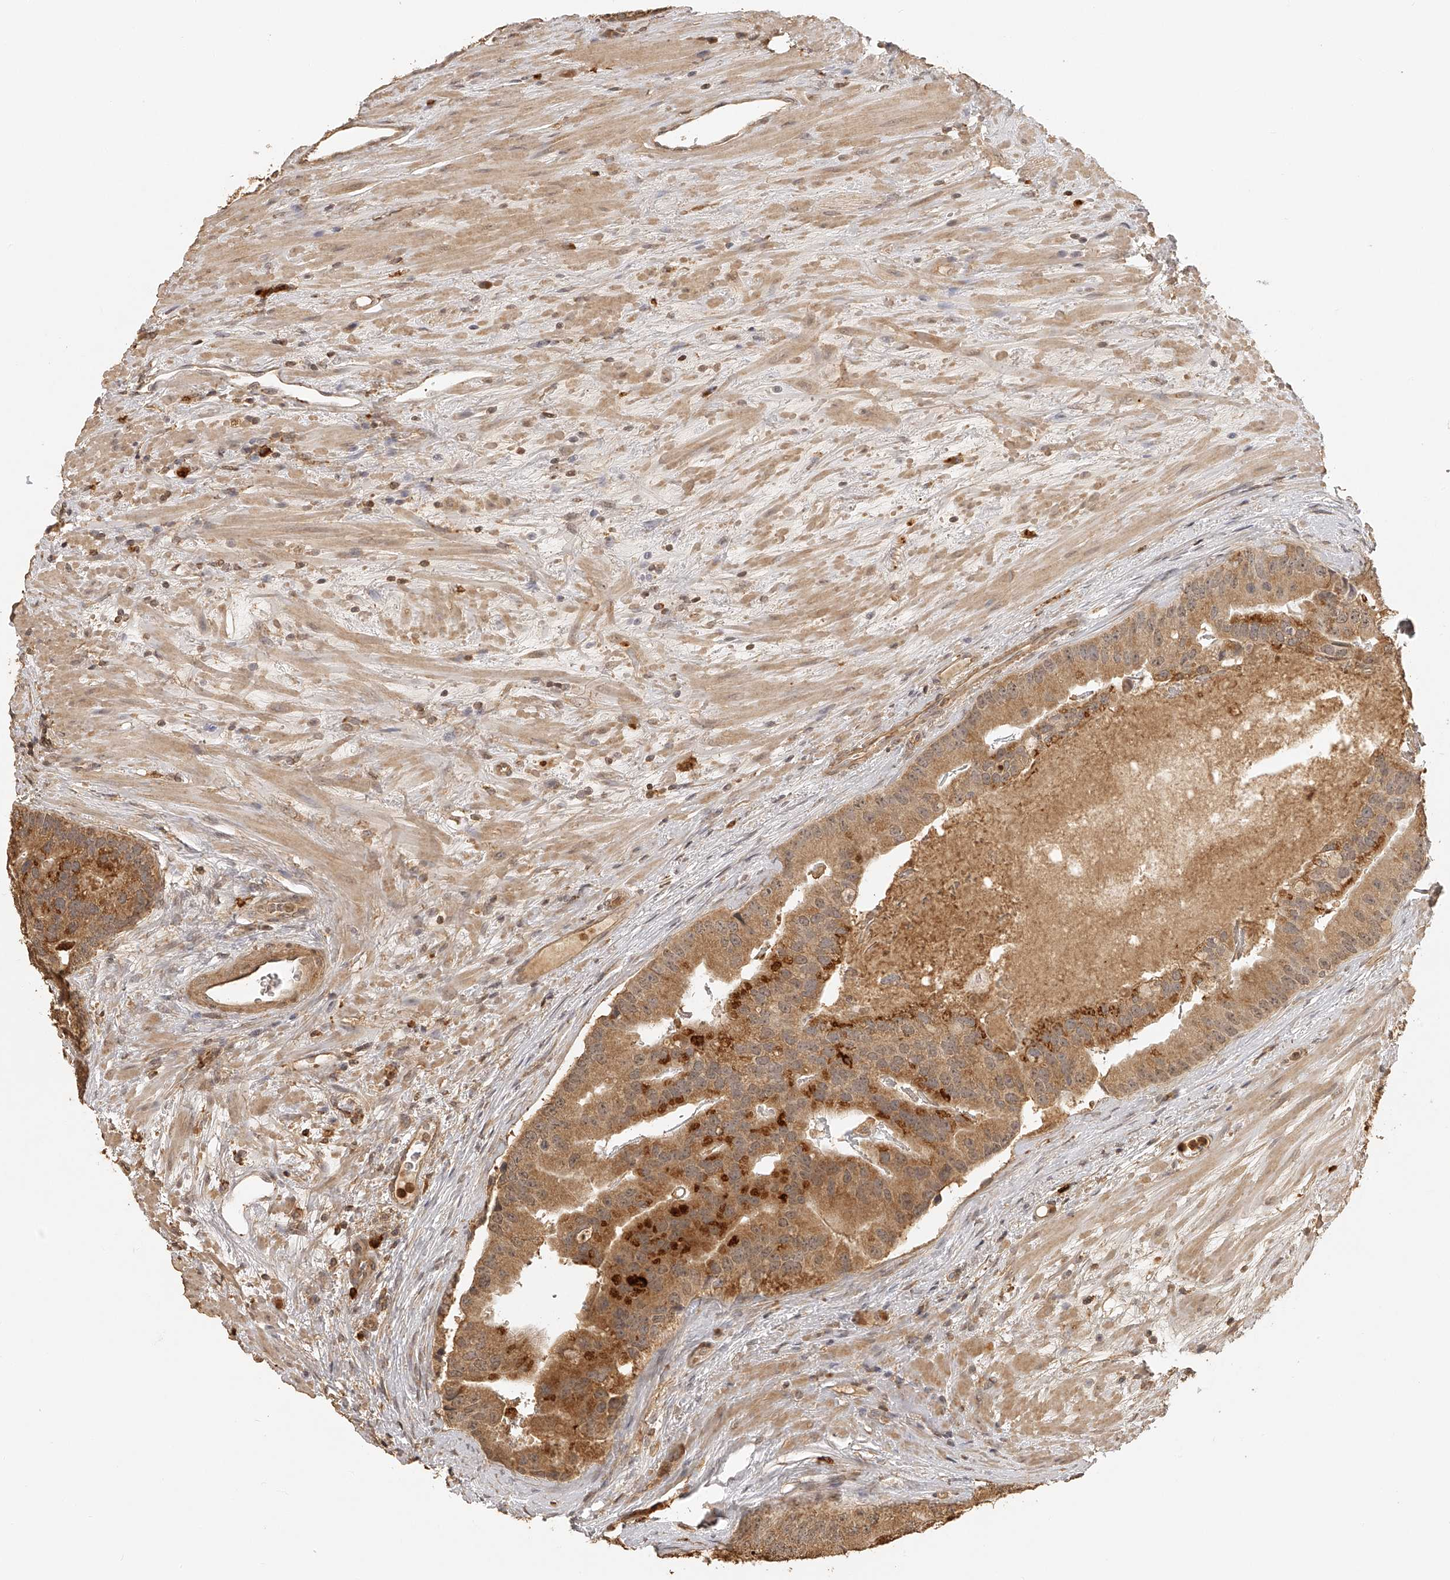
{"staining": {"intensity": "strong", "quantity": ">75%", "location": "cytoplasmic/membranous"}, "tissue": "prostate cancer", "cell_type": "Tumor cells", "image_type": "cancer", "snomed": [{"axis": "morphology", "description": "Adenocarcinoma, High grade"}, {"axis": "topography", "description": "Prostate"}], "caption": "A photomicrograph showing strong cytoplasmic/membranous expression in approximately >75% of tumor cells in prostate high-grade adenocarcinoma, as visualized by brown immunohistochemical staining.", "gene": "BCL2L11", "patient": {"sex": "male", "age": 70}}